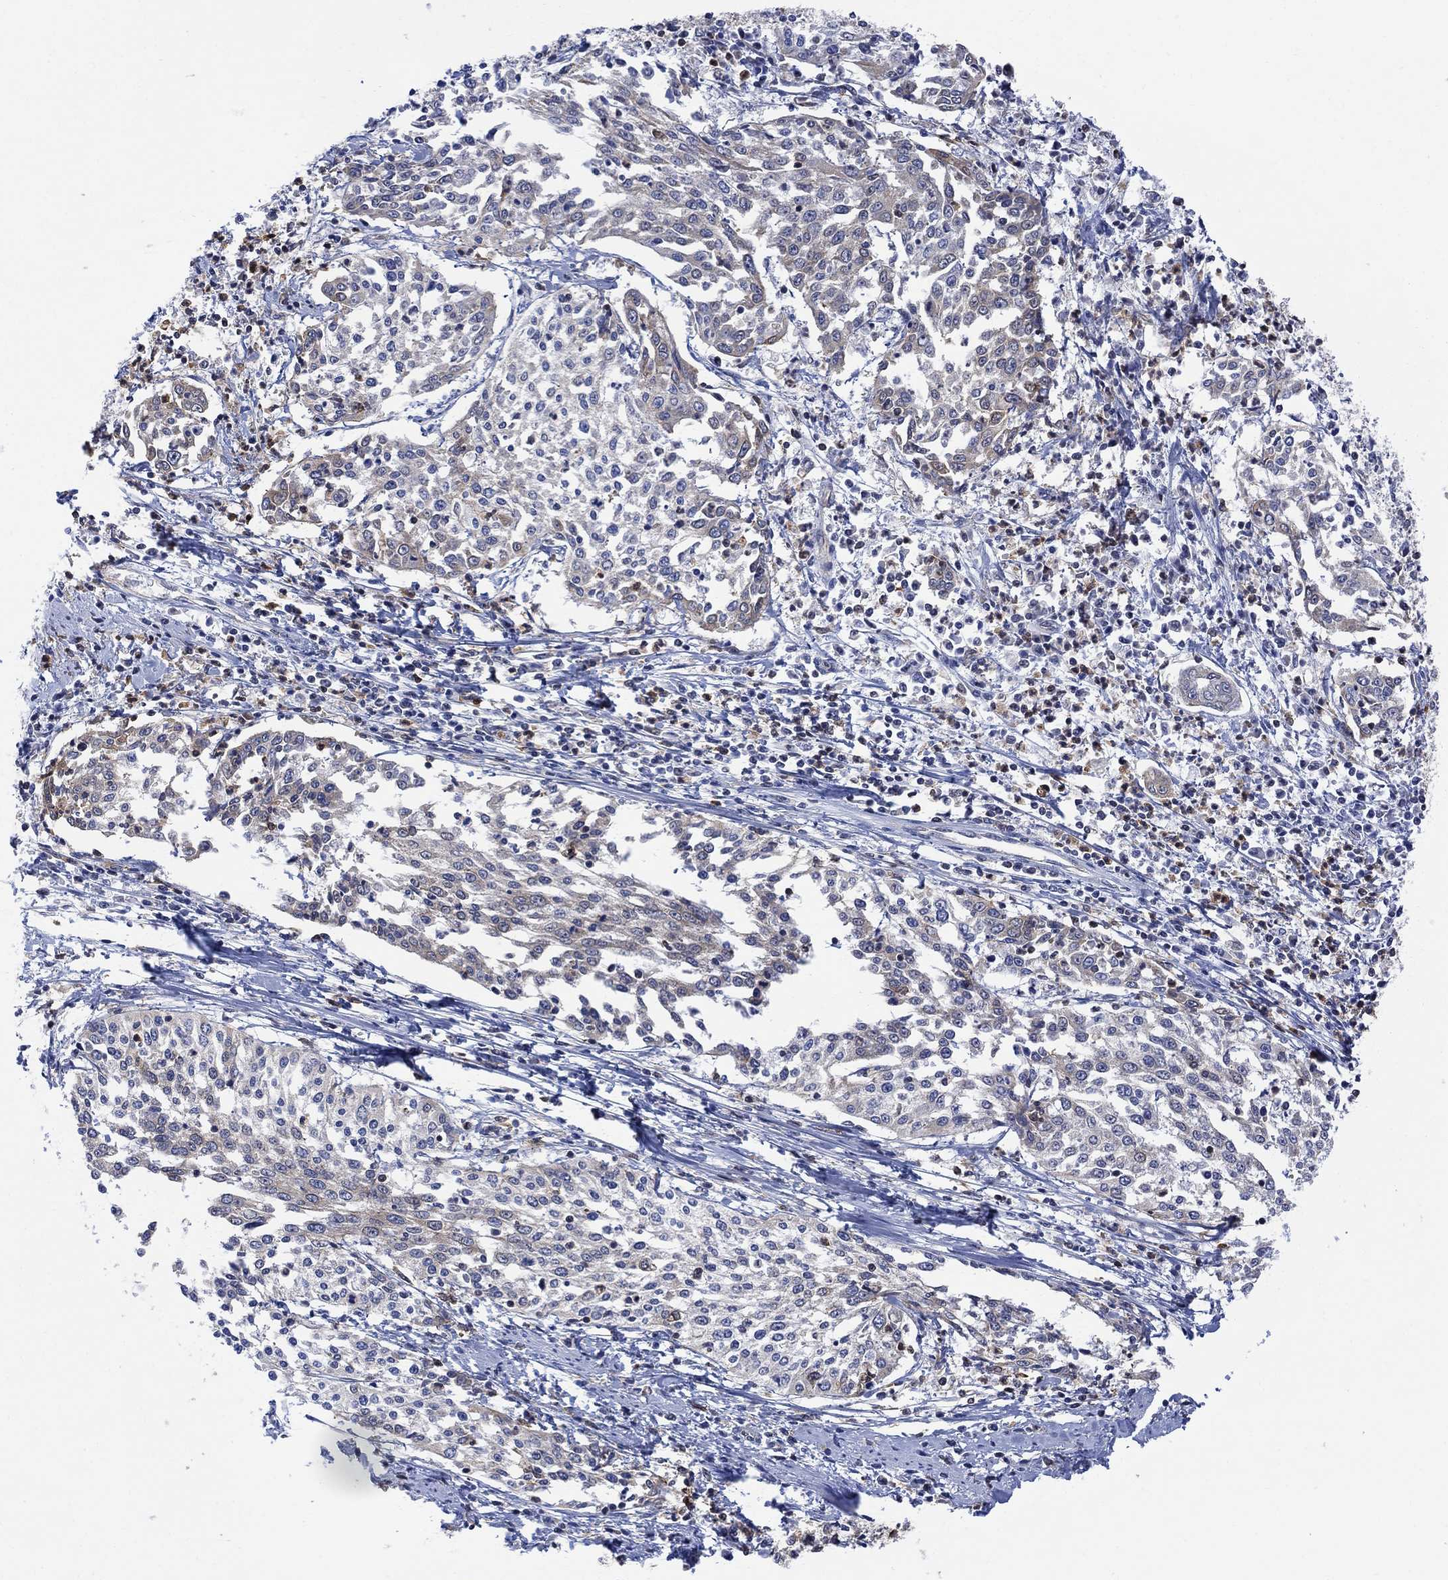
{"staining": {"intensity": "moderate", "quantity": "25%-75%", "location": "cytoplasmic/membranous"}, "tissue": "cervical cancer", "cell_type": "Tumor cells", "image_type": "cancer", "snomed": [{"axis": "morphology", "description": "Squamous cell carcinoma, NOS"}, {"axis": "topography", "description": "Cervix"}], "caption": "Moderate cytoplasmic/membranous expression is appreciated in about 25%-75% of tumor cells in cervical cancer (squamous cell carcinoma).", "gene": "GBP5", "patient": {"sex": "female", "age": 41}}